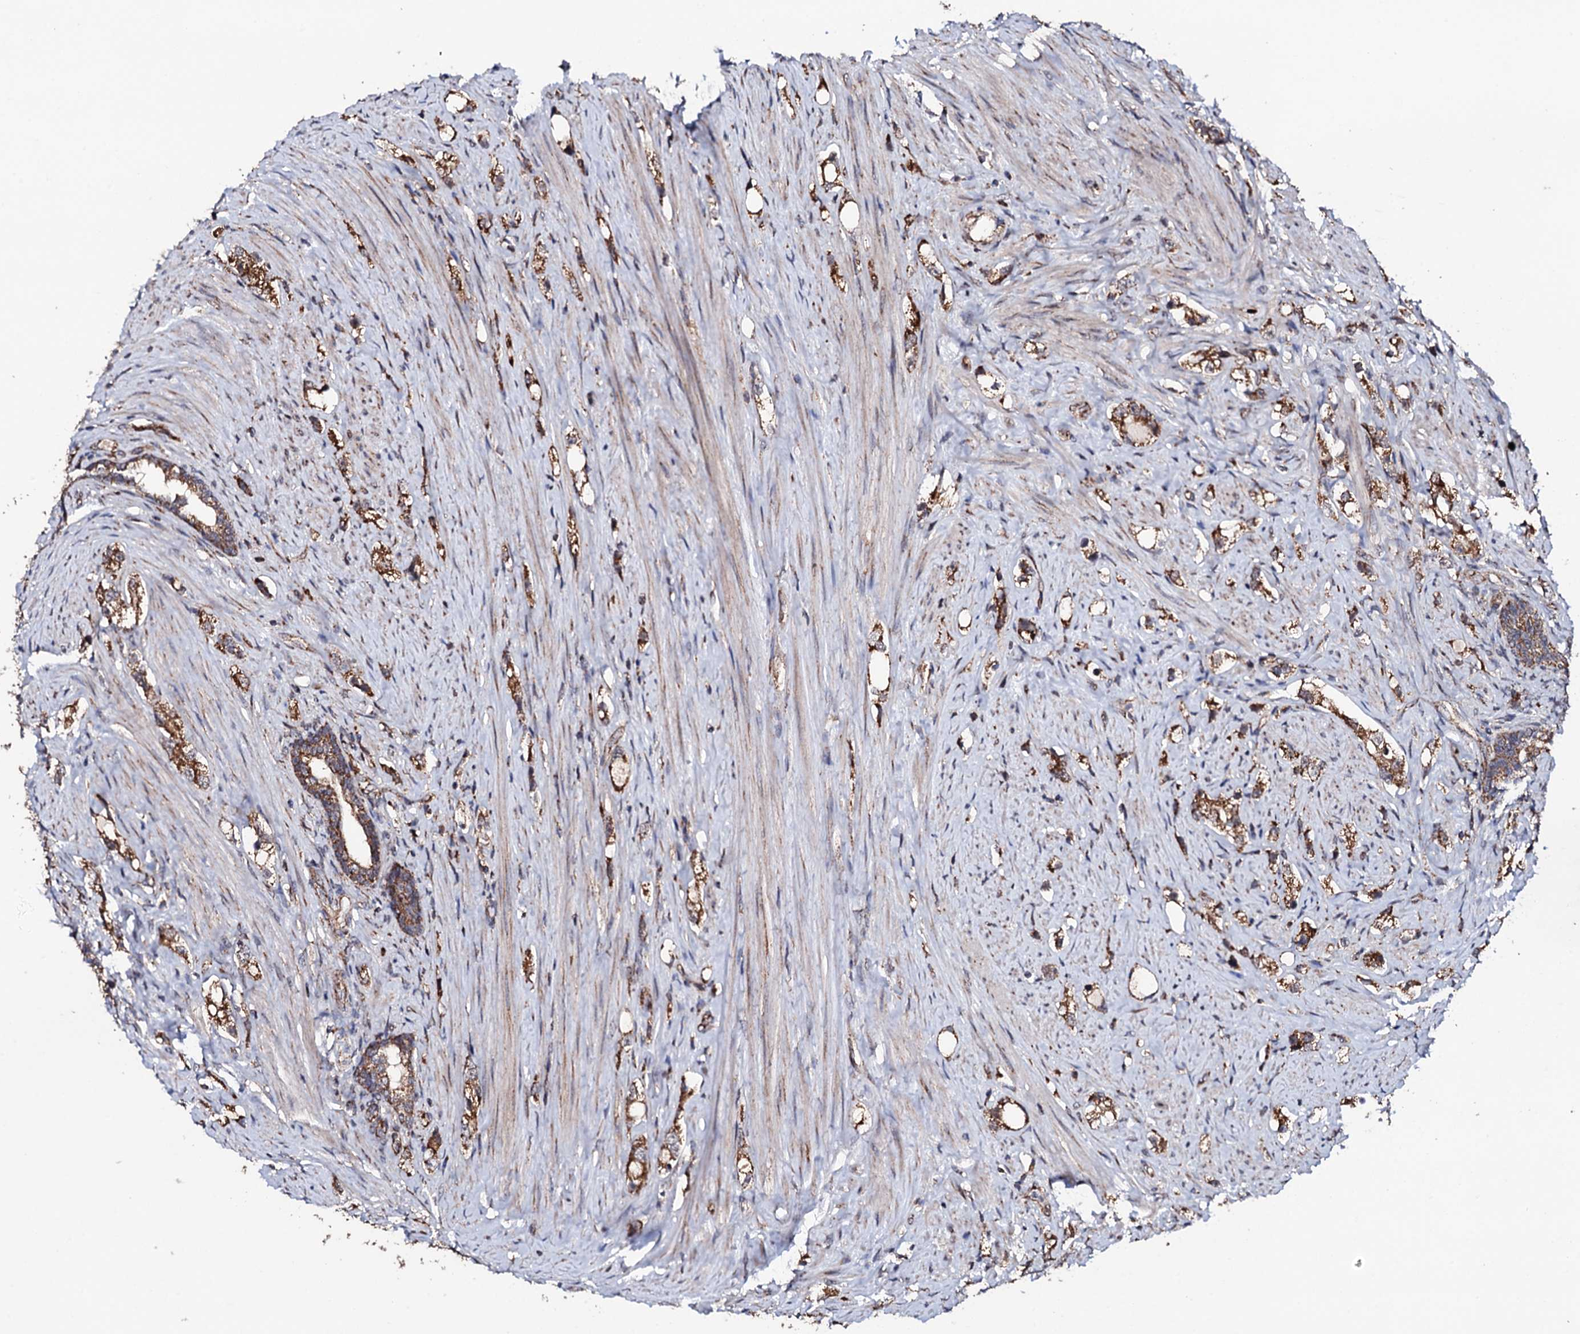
{"staining": {"intensity": "strong", "quantity": ">75%", "location": "cytoplasmic/membranous"}, "tissue": "prostate cancer", "cell_type": "Tumor cells", "image_type": "cancer", "snomed": [{"axis": "morphology", "description": "Adenocarcinoma, High grade"}, {"axis": "topography", "description": "Prostate"}], "caption": "Prostate cancer (high-grade adenocarcinoma) tissue reveals strong cytoplasmic/membranous staining in about >75% of tumor cells", "gene": "MTIF3", "patient": {"sex": "male", "age": 63}}